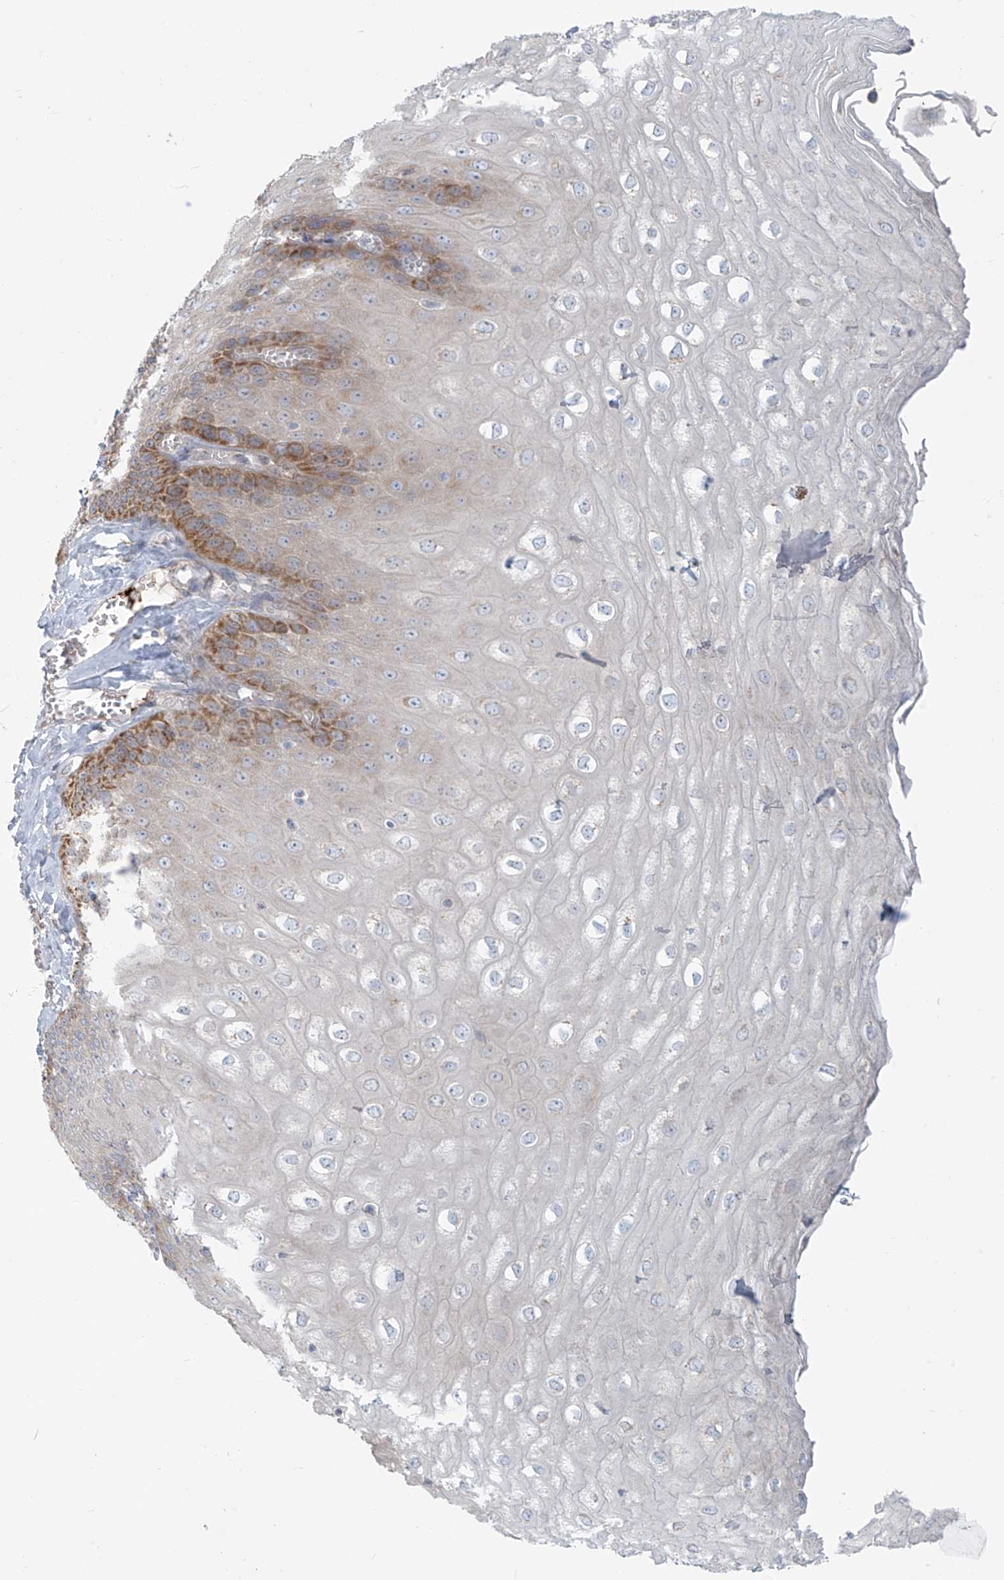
{"staining": {"intensity": "strong", "quantity": "25%-75%", "location": "cytoplasmic/membranous"}, "tissue": "esophagus", "cell_type": "Squamous epithelial cells", "image_type": "normal", "snomed": [{"axis": "morphology", "description": "Normal tissue, NOS"}, {"axis": "topography", "description": "Esophagus"}], "caption": "Esophagus stained with immunohistochemistry (IHC) reveals strong cytoplasmic/membranous expression in approximately 25%-75% of squamous epithelial cells.", "gene": "LZTS3", "patient": {"sex": "male", "age": 60}}